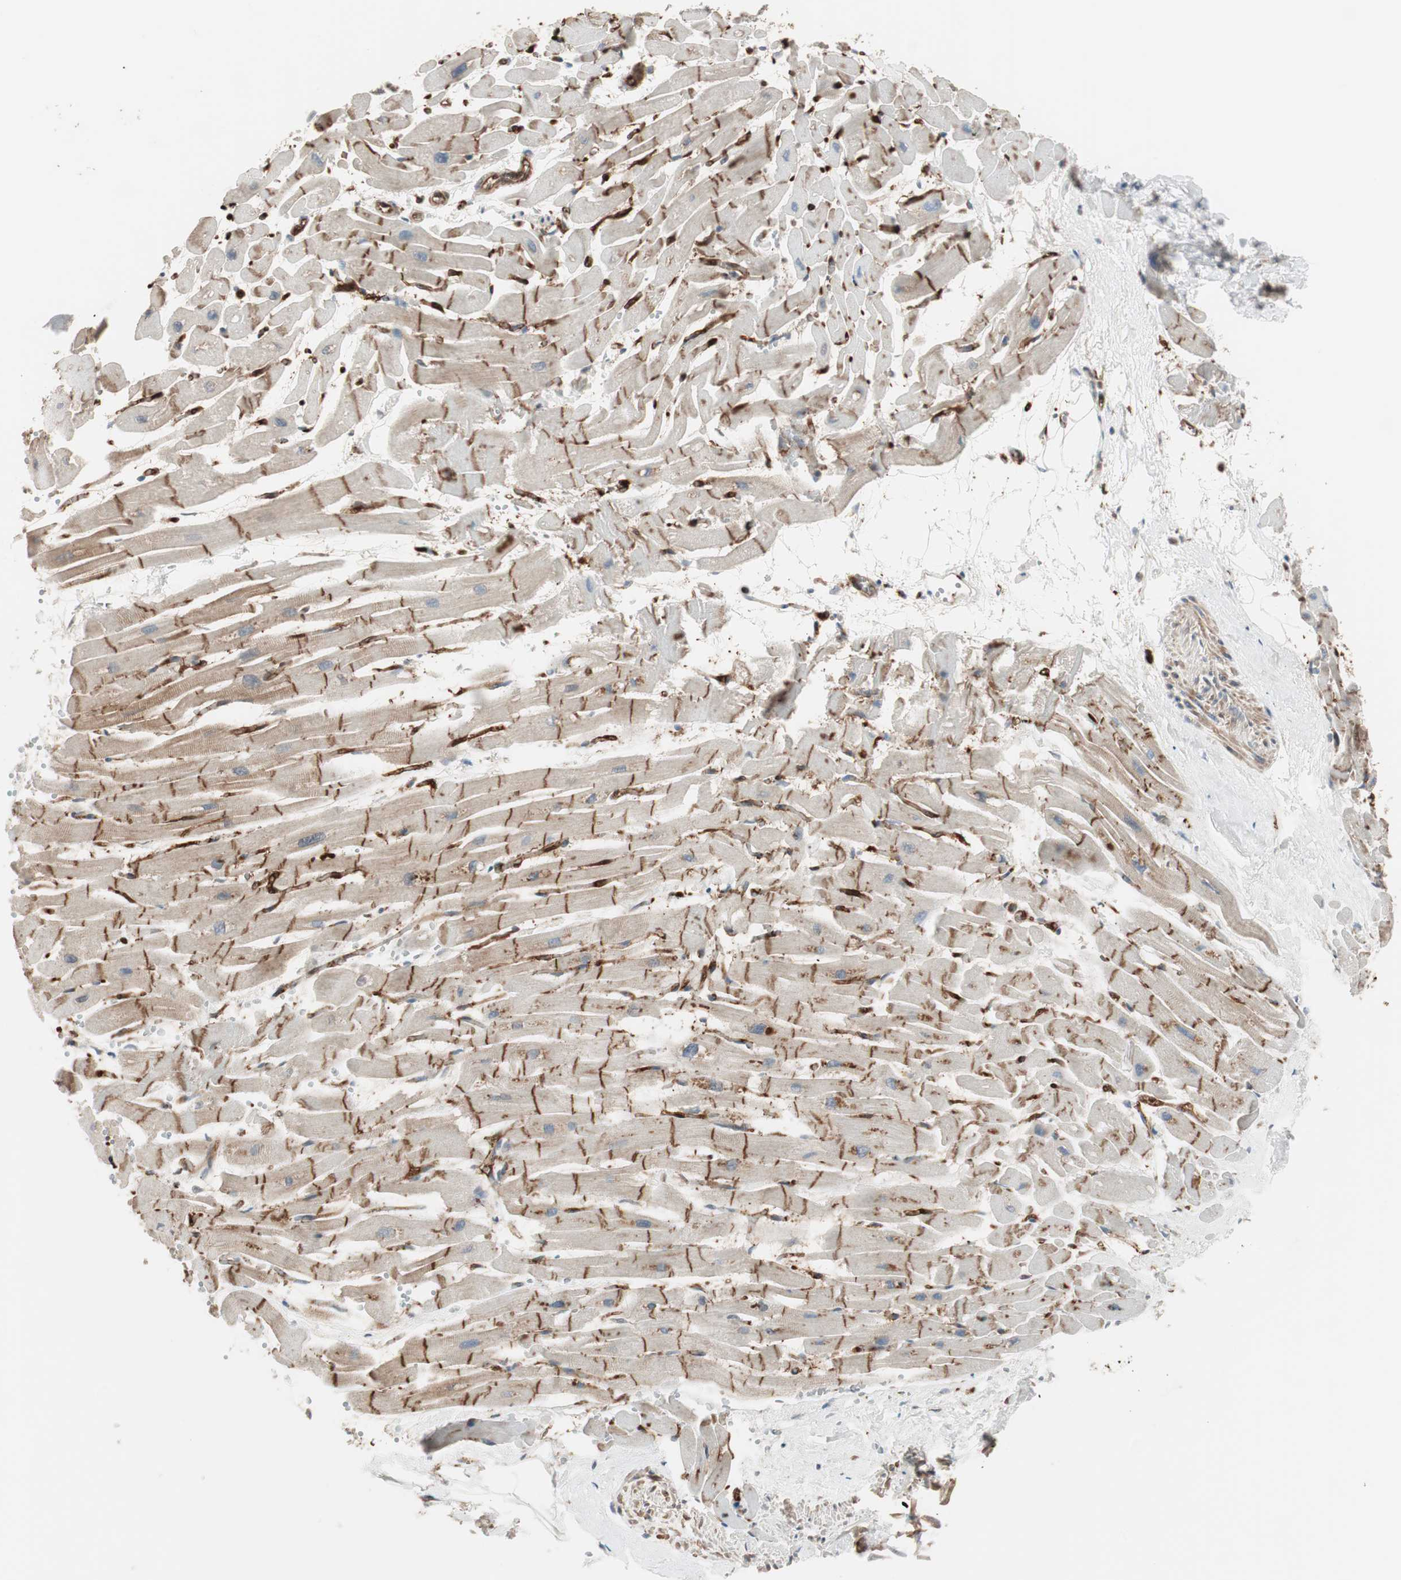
{"staining": {"intensity": "strong", "quantity": ">75%", "location": "cytoplasmic/membranous"}, "tissue": "heart muscle", "cell_type": "Cardiomyocytes", "image_type": "normal", "snomed": [{"axis": "morphology", "description": "Normal tissue, NOS"}, {"axis": "topography", "description": "Heart"}], "caption": "A high amount of strong cytoplasmic/membranous positivity is identified in approximately >75% of cardiomyocytes in unremarkable heart muscle.", "gene": "STAB1", "patient": {"sex": "female", "age": 19}}